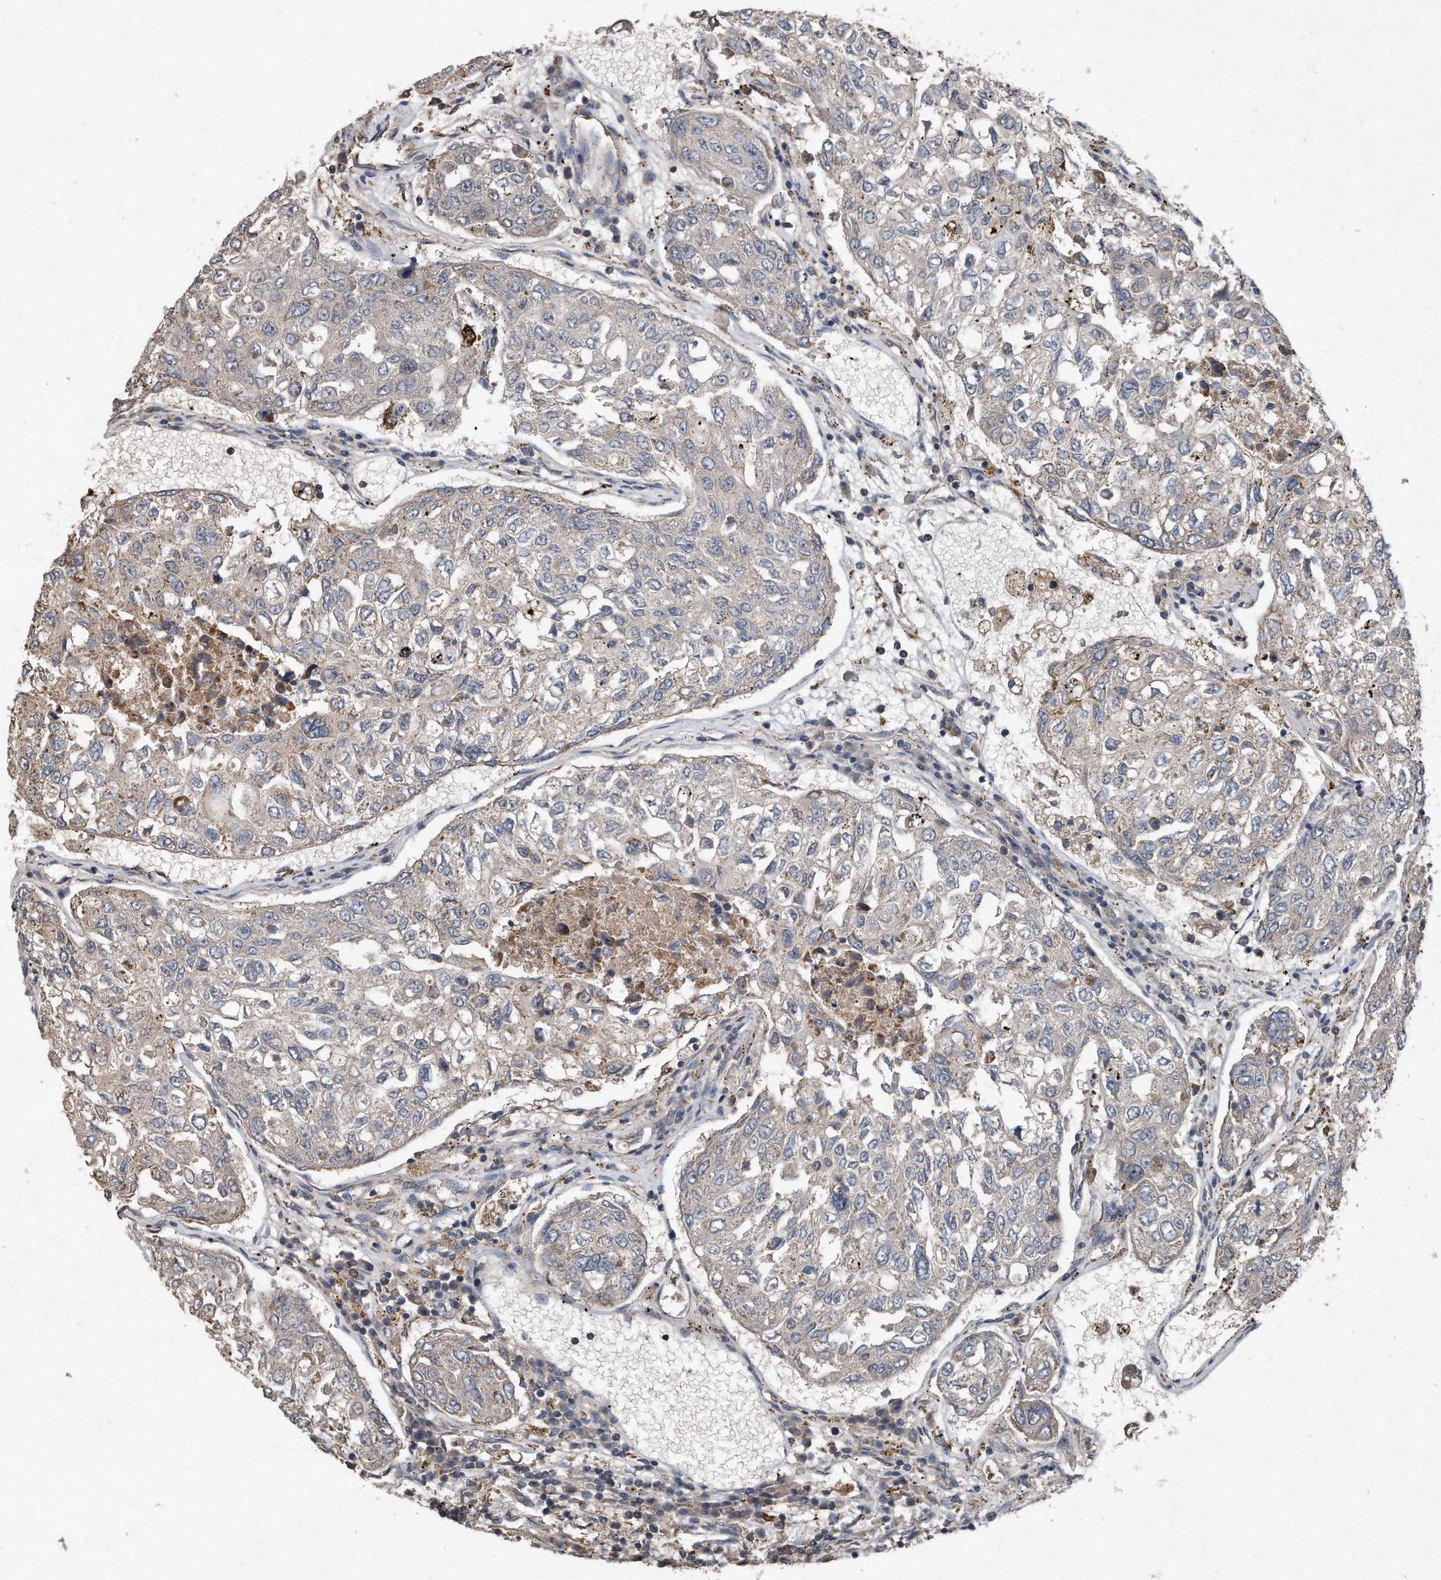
{"staining": {"intensity": "weak", "quantity": "<25%", "location": "cytoplasmic/membranous"}, "tissue": "urothelial cancer", "cell_type": "Tumor cells", "image_type": "cancer", "snomed": [{"axis": "morphology", "description": "Urothelial carcinoma, High grade"}, {"axis": "topography", "description": "Lymph node"}, {"axis": "topography", "description": "Urinary bladder"}], "caption": "High magnification brightfield microscopy of urothelial cancer stained with DAB (brown) and counterstained with hematoxylin (blue): tumor cells show no significant positivity.", "gene": "SDHA", "patient": {"sex": "male", "age": 51}}